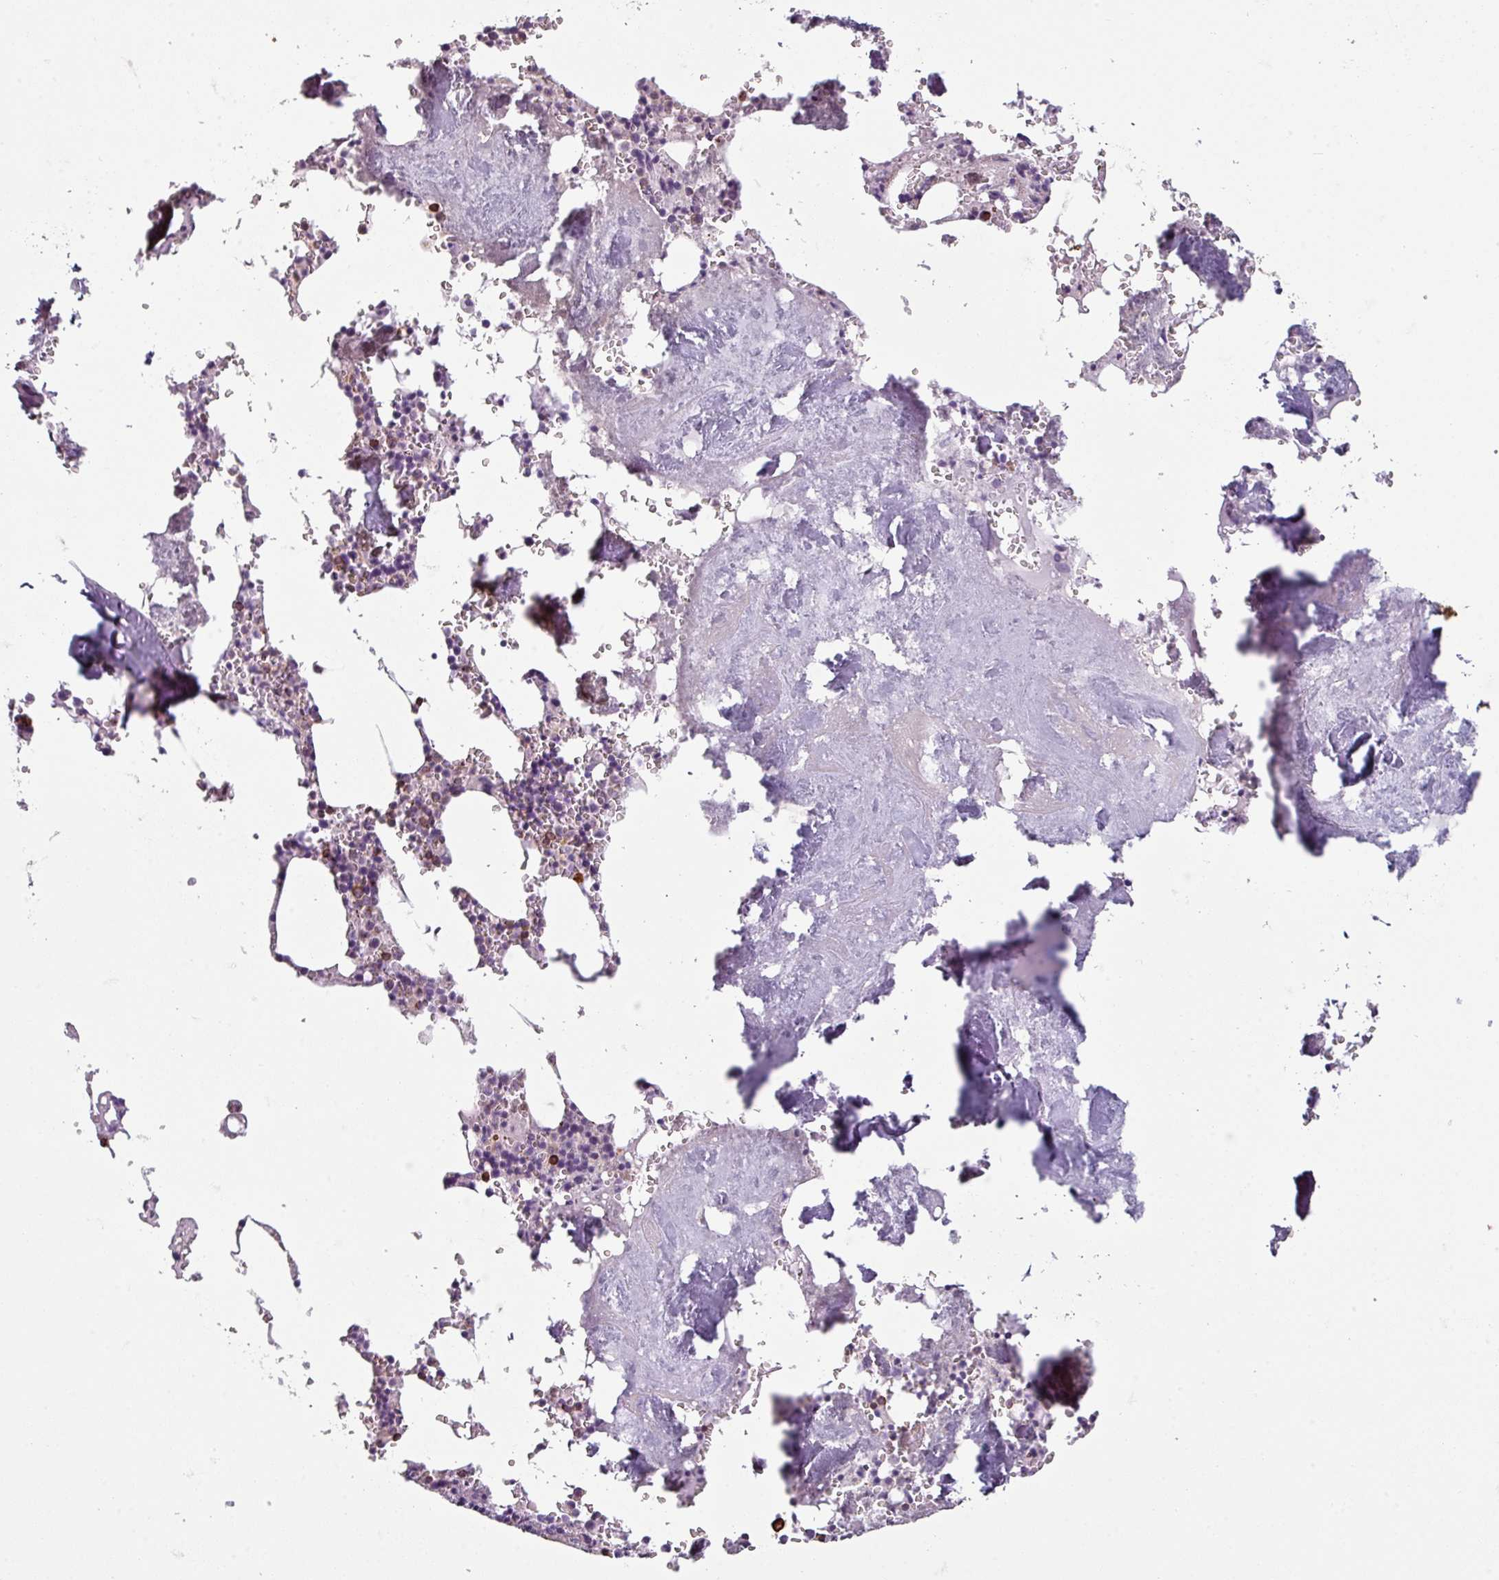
{"staining": {"intensity": "strong", "quantity": "<25%", "location": "cytoplasmic/membranous"}, "tissue": "bone marrow", "cell_type": "Hematopoietic cells", "image_type": "normal", "snomed": [{"axis": "morphology", "description": "Normal tissue, NOS"}, {"axis": "topography", "description": "Bone marrow"}], "caption": "Bone marrow stained with DAB (3,3'-diaminobenzidine) immunohistochemistry (IHC) reveals medium levels of strong cytoplasmic/membranous positivity in approximately <25% of hematopoietic cells. (brown staining indicates protein expression, while blue staining denotes nuclei).", "gene": "NEDD9", "patient": {"sex": "male", "age": 54}}